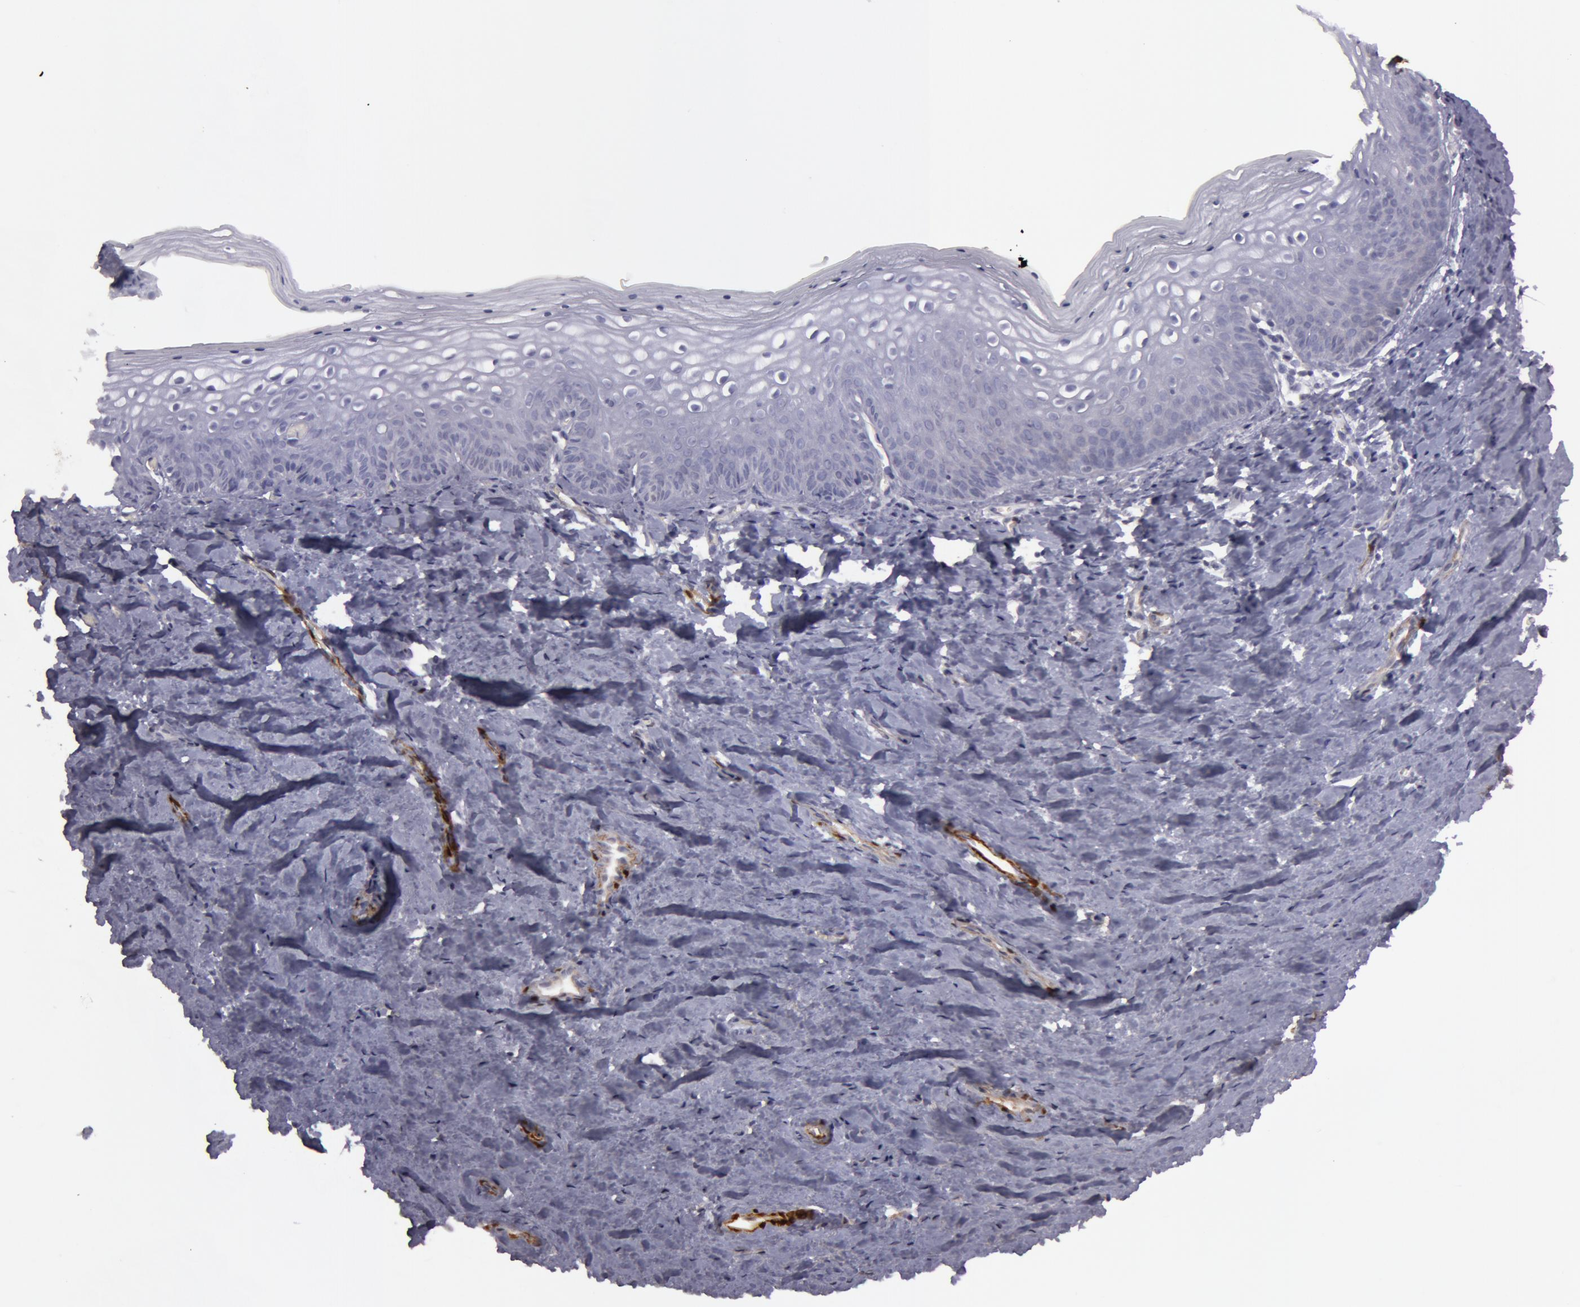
{"staining": {"intensity": "negative", "quantity": "none", "location": "none"}, "tissue": "vagina", "cell_type": "Squamous epithelial cells", "image_type": "normal", "snomed": [{"axis": "morphology", "description": "Normal tissue, NOS"}, {"axis": "topography", "description": "Vagina"}], "caption": "An immunohistochemistry photomicrograph of benign vagina is shown. There is no staining in squamous epithelial cells of vagina.", "gene": "TAGLN", "patient": {"sex": "female", "age": 46}}